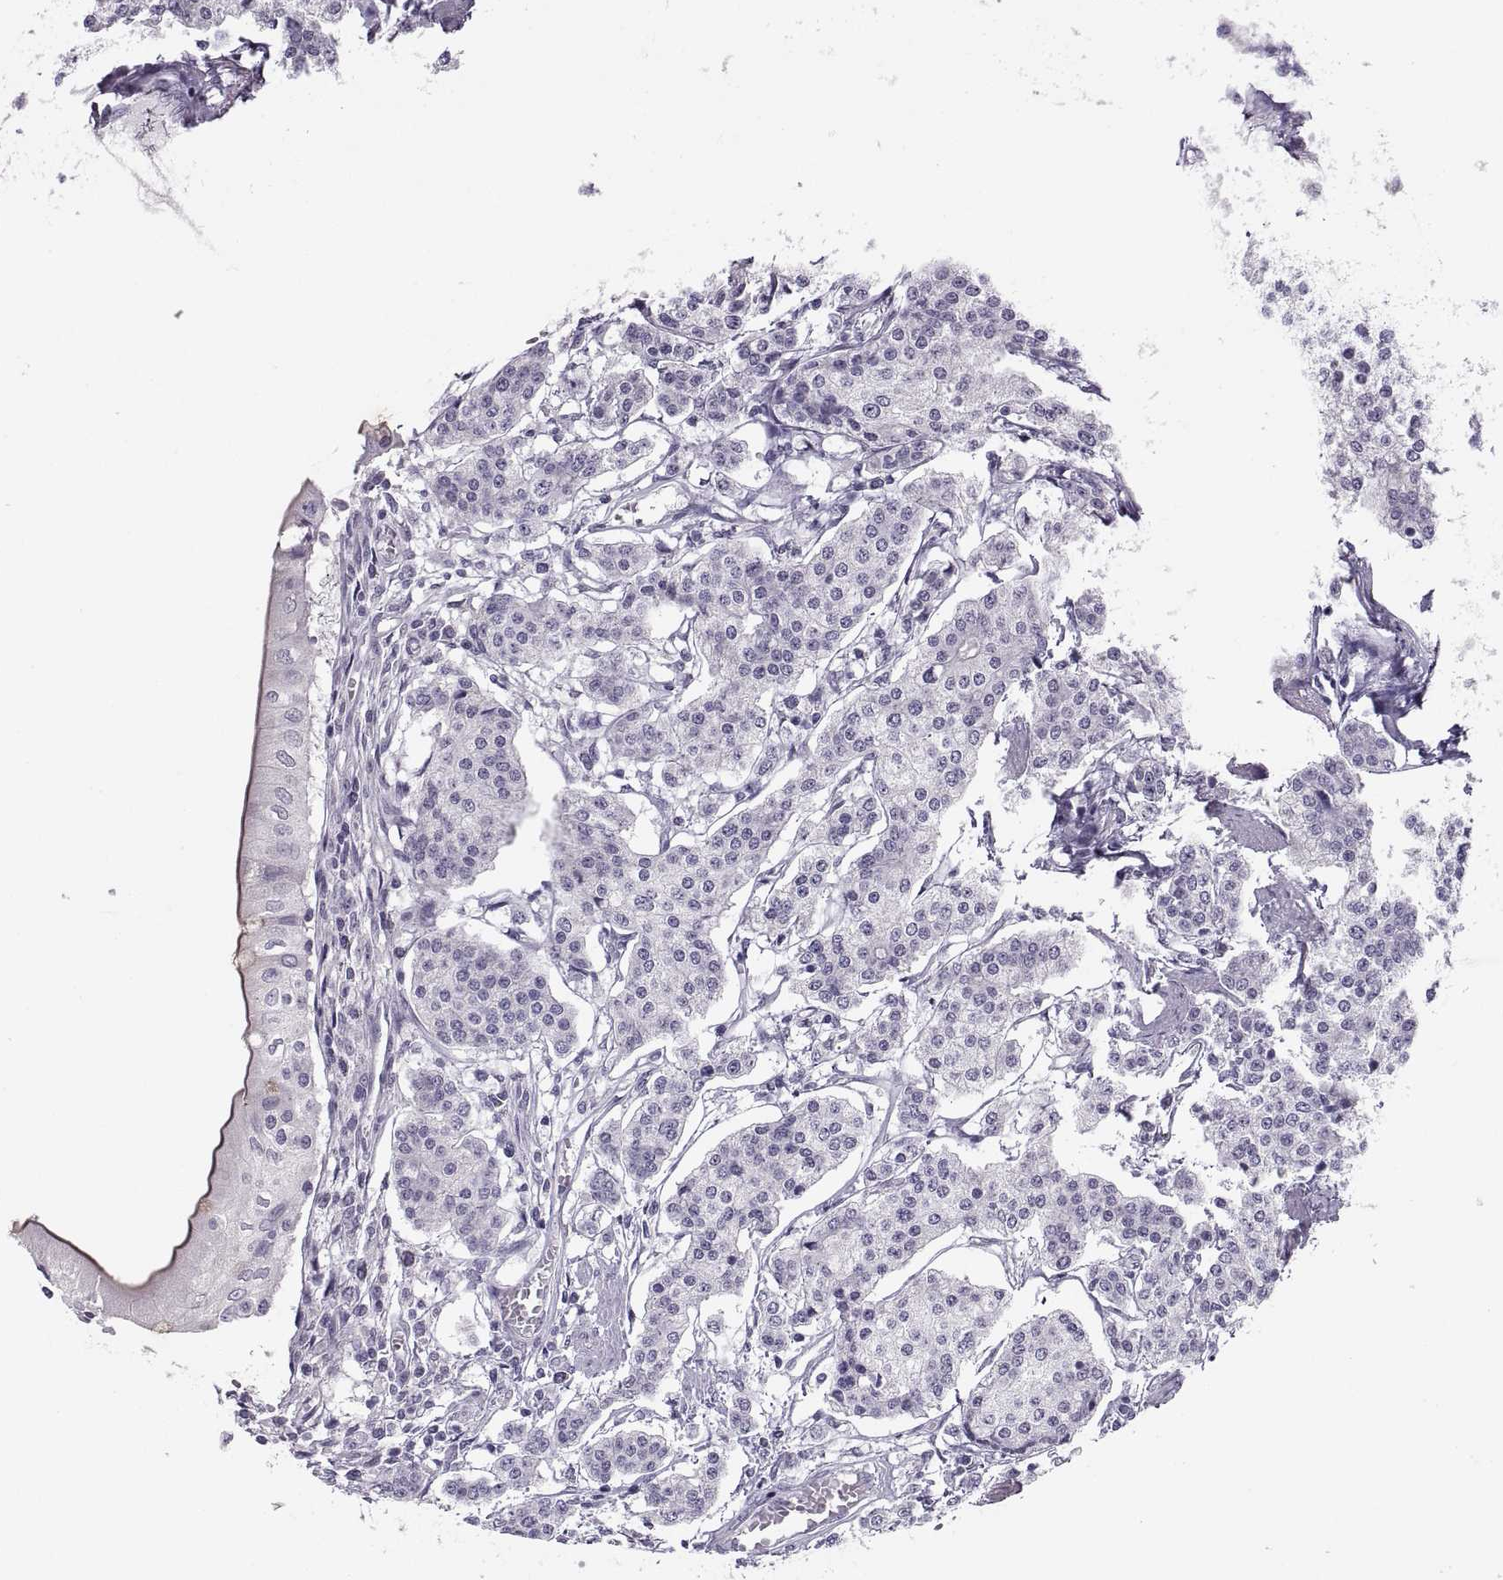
{"staining": {"intensity": "negative", "quantity": "none", "location": "none"}, "tissue": "carcinoid", "cell_type": "Tumor cells", "image_type": "cancer", "snomed": [{"axis": "morphology", "description": "Carcinoid, malignant, NOS"}, {"axis": "topography", "description": "Small intestine"}], "caption": "Micrograph shows no protein staining in tumor cells of carcinoid tissue.", "gene": "C3orf22", "patient": {"sex": "female", "age": 65}}